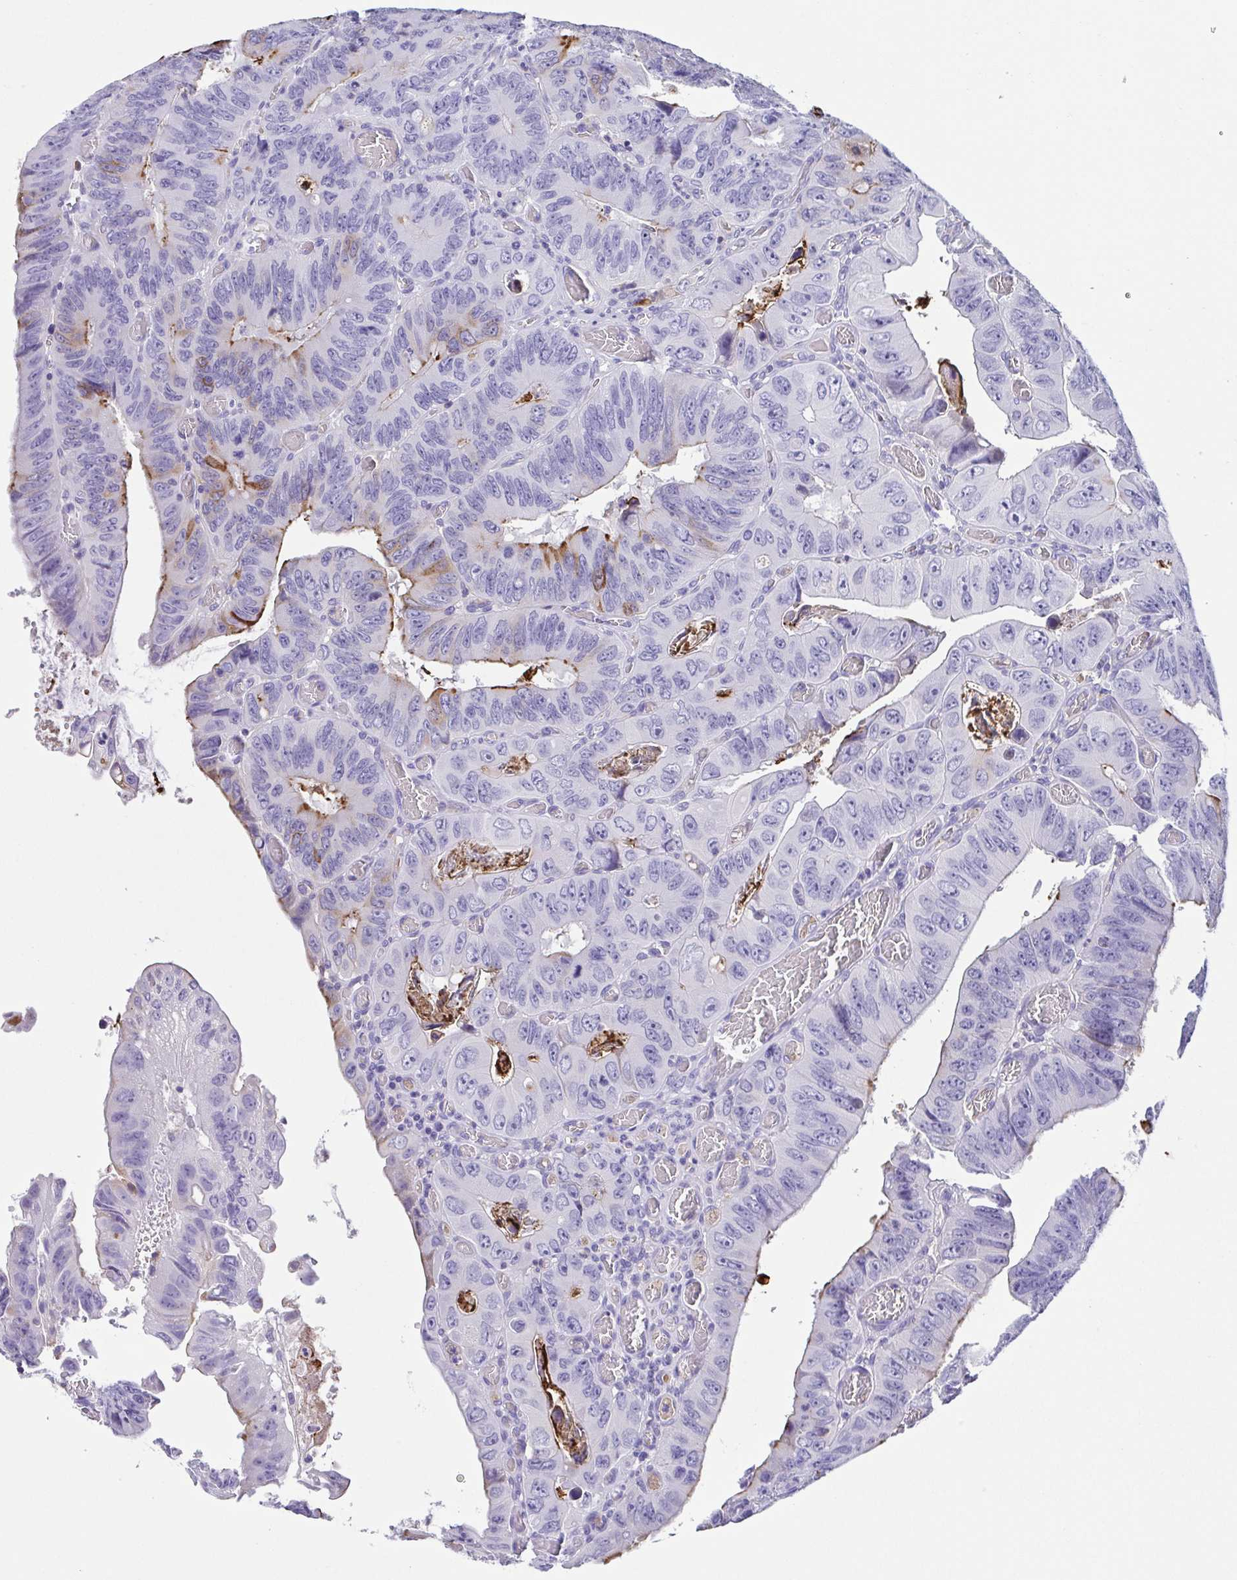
{"staining": {"intensity": "strong", "quantity": "<25%", "location": "cytoplasmic/membranous"}, "tissue": "colorectal cancer", "cell_type": "Tumor cells", "image_type": "cancer", "snomed": [{"axis": "morphology", "description": "Adenocarcinoma, NOS"}, {"axis": "topography", "description": "Colon"}], "caption": "IHC micrograph of adenocarcinoma (colorectal) stained for a protein (brown), which shows medium levels of strong cytoplasmic/membranous expression in approximately <25% of tumor cells.", "gene": "ARPP21", "patient": {"sex": "female", "age": 84}}